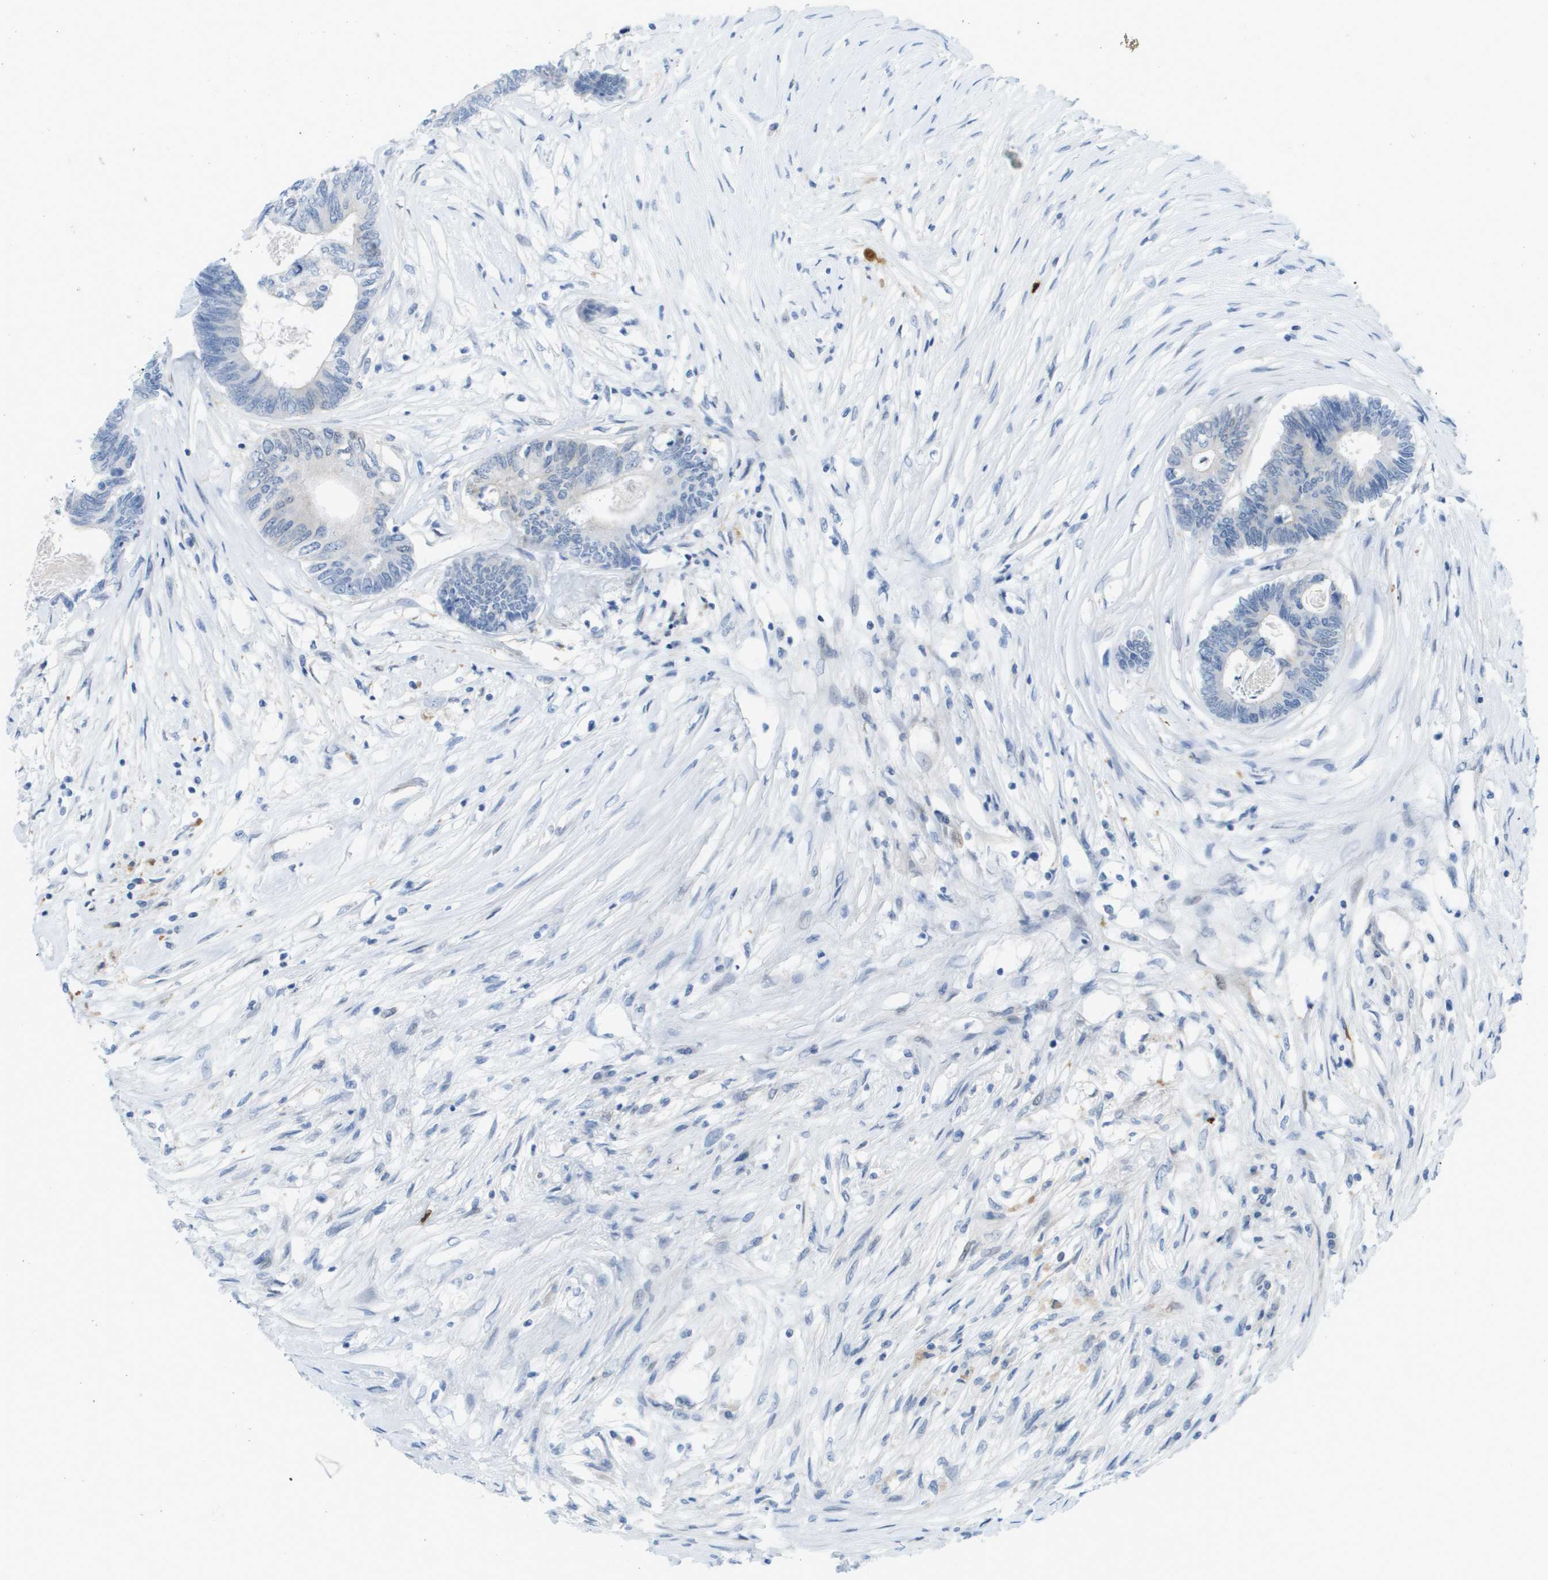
{"staining": {"intensity": "negative", "quantity": "none", "location": "none"}, "tissue": "colorectal cancer", "cell_type": "Tumor cells", "image_type": "cancer", "snomed": [{"axis": "morphology", "description": "Adenocarcinoma, NOS"}, {"axis": "topography", "description": "Rectum"}], "caption": "Colorectal cancer stained for a protein using IHC demonstrates no staining tumor cells.", "gene": "CUL9", "patient": {"sex": "male", "age": 63}}